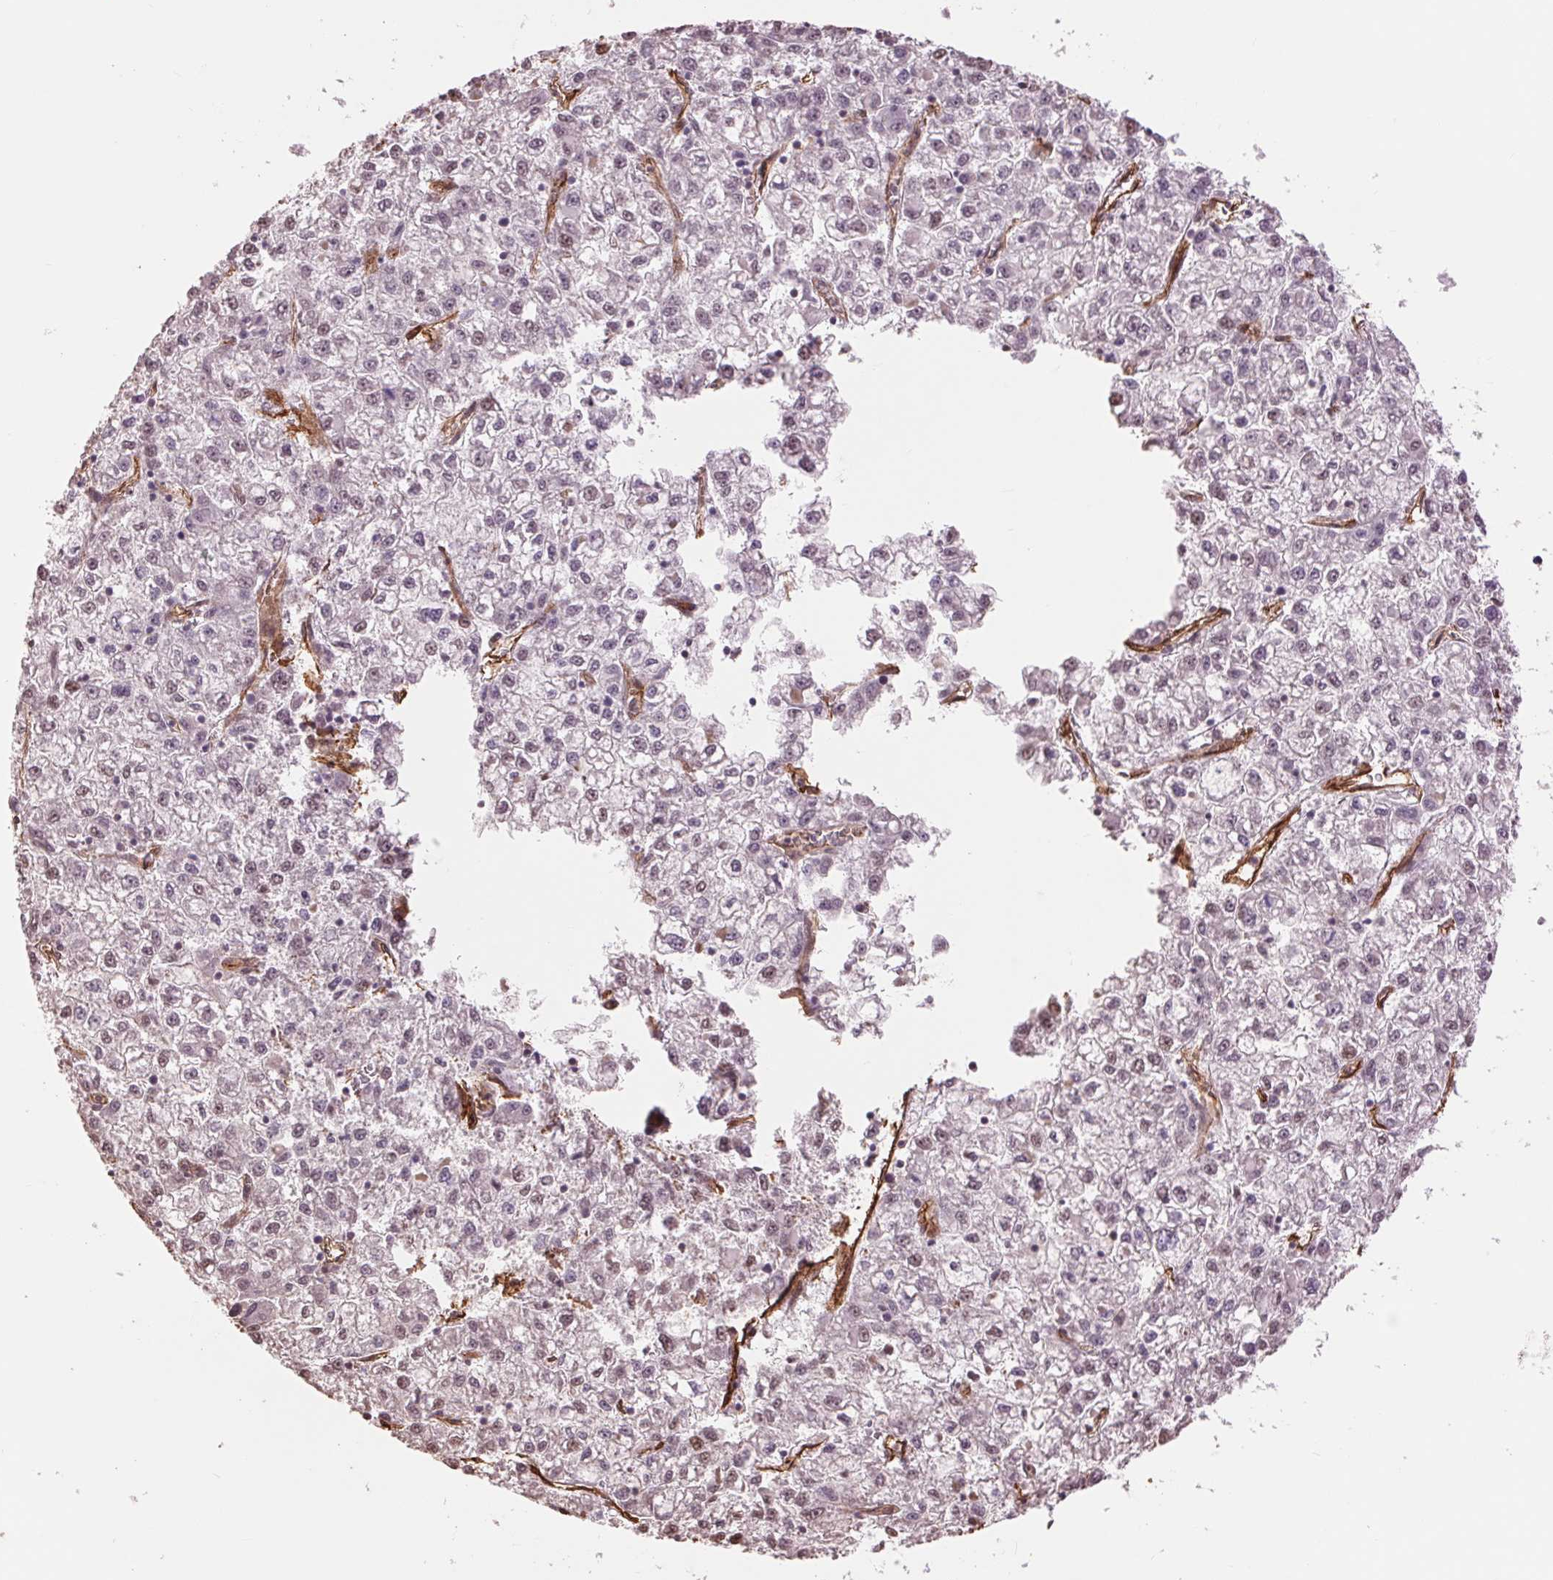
{"staining": {"intensity": "negative", "quantity": "none", "location": "none"}, "tissue": "liver cancer", "cell_type": "Tumor cells", "image_type": "cancer", "snomed": [{"axis": "morphology", "description": "Carcinoma, Hepatocellular, NOS"}, {"axis": "topography", "description": "Liver"}], "caption": "Immunohistochemical staining of human hepatocellular carcinoma (liver) displays no significant staining in tumor cells.", "gene": "PALM", "patient": {"sex": "male", "age": 40}}